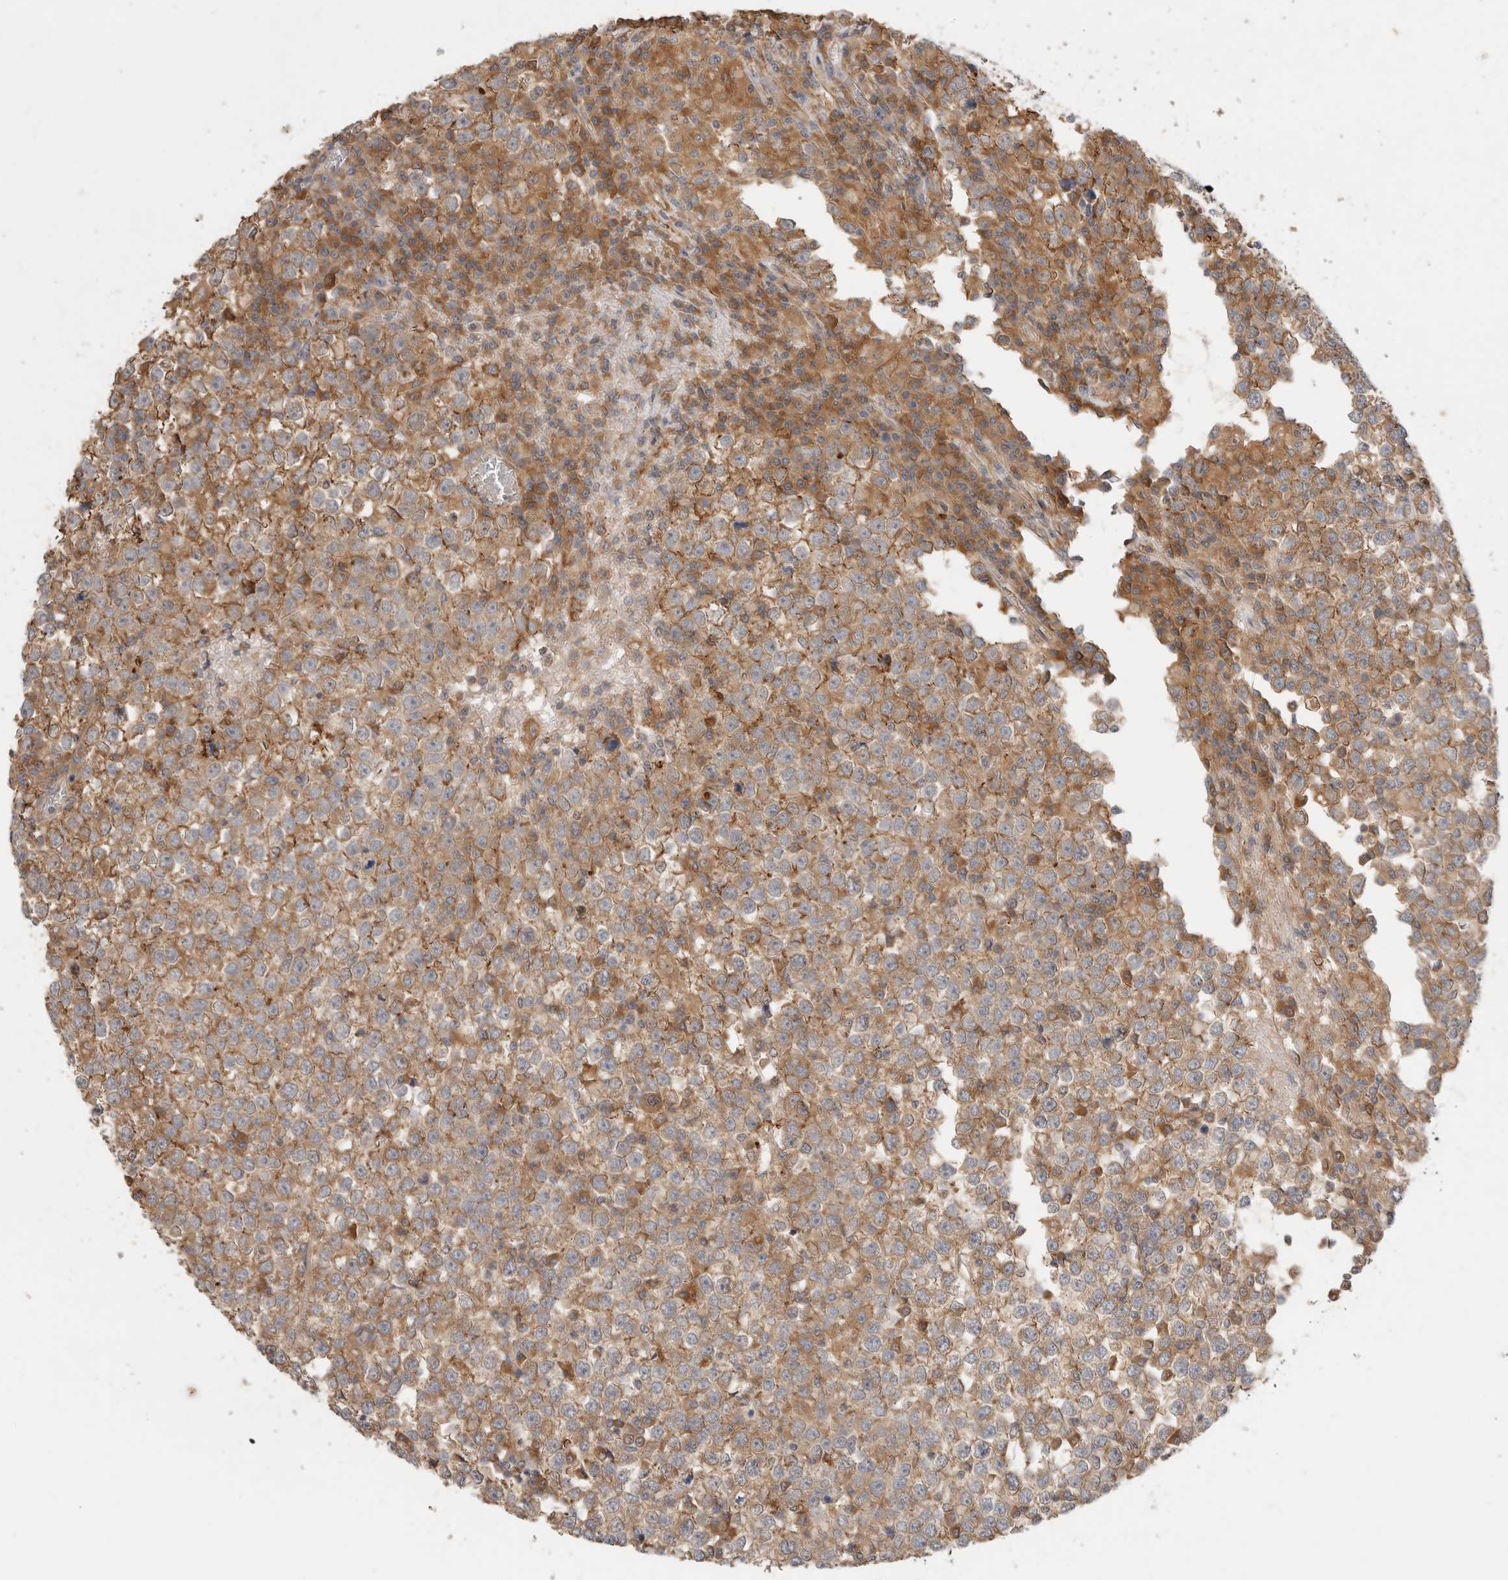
{"staining": {"intensity": "moderate", "quantity": ">75%", "location": "cytoplasmic/membranous"}, "tissue": "testis cancer", "cell_type": "Tumor cells", "image_type": "cancer", "snomed": [{"axis": "morphology", "description": "Seminoma, NOS"}, {"axis": "topography", "description": "Testis"}], "caption": "Human testis cancer stained with a brown dye reveals moderate cytoplasmic/membranous positive positivity in approximately >75% of tumor cells.", "gene": "SGK3", "patient": {"sex": "male", "age": 65}}